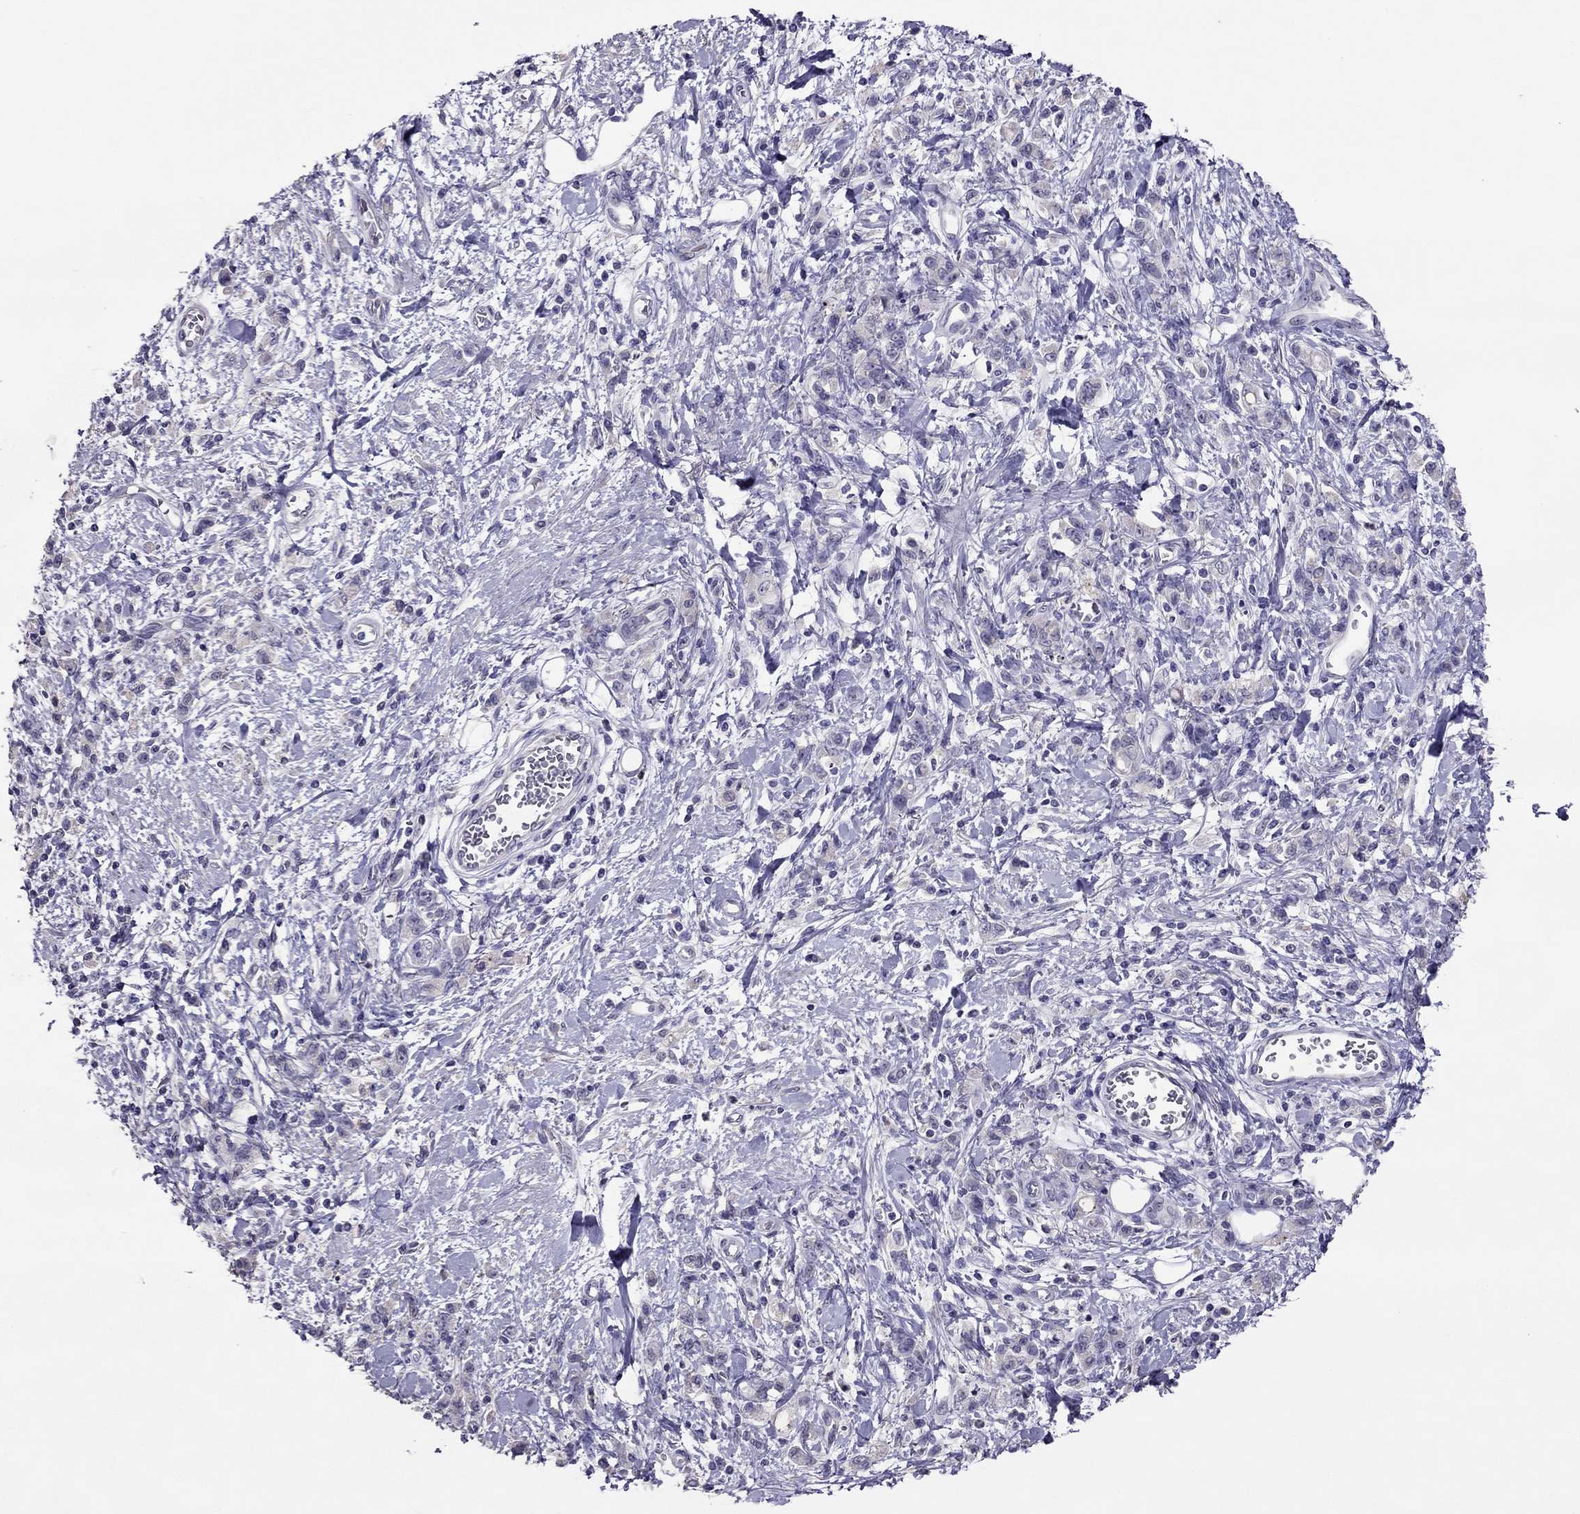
{"staining": {"intensity": "negative", "quantity": "none", "location": "none"}, "tissue": "stomach cancer", "cell_type": "Tumor cells", "image_type": "cancer", "snomed": [{"axis": "morphology", "description": "Adenocarcinoma, NOS"}, {"axis": "topography", "description": "Stomach"}], "caption": "The histopathology image exhibits no staining of tumor cells in stomach cancer (adenocarcinoma).", "gene": "LRRC46", "patient": {"sex": "male", "age": 77}}